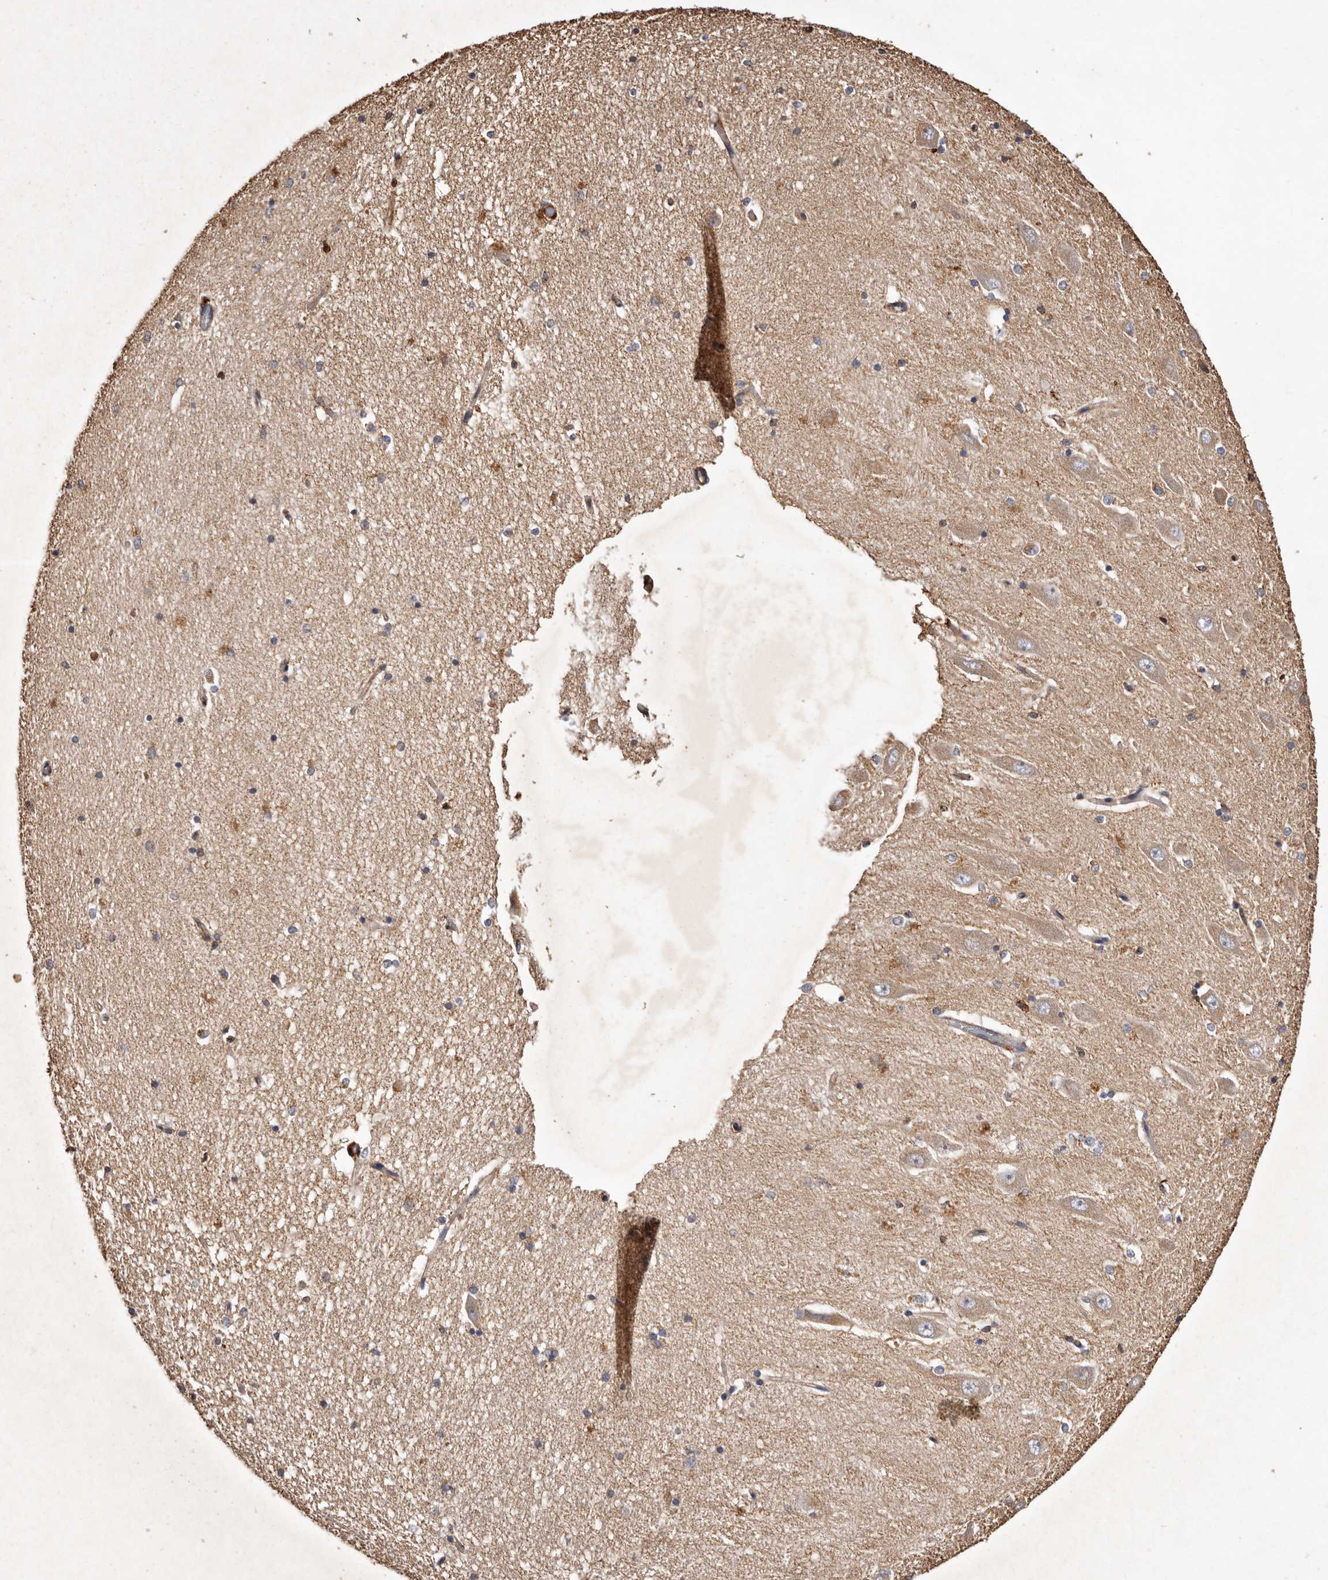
{"staining": {"intensity": "moderate", "quantity": "<25%", "location": "cytoplasmic/membranous"}, "tissue": "hippocampus", "cell_type": "Glial cells", "image_type": "normal", "snomed": [{"axis": "morphology", "description": "Normal tissue, NOS"}, {"axis": "topography", "description": "Hippocampus"}], "caption": "A micrograph of hippocampus stained for a protein demonstrates moderate cytoplasmic/membranous brown staining in glial cells.", "gene": "COQ8B", "patient": {"sex": "male", "age": 45}}